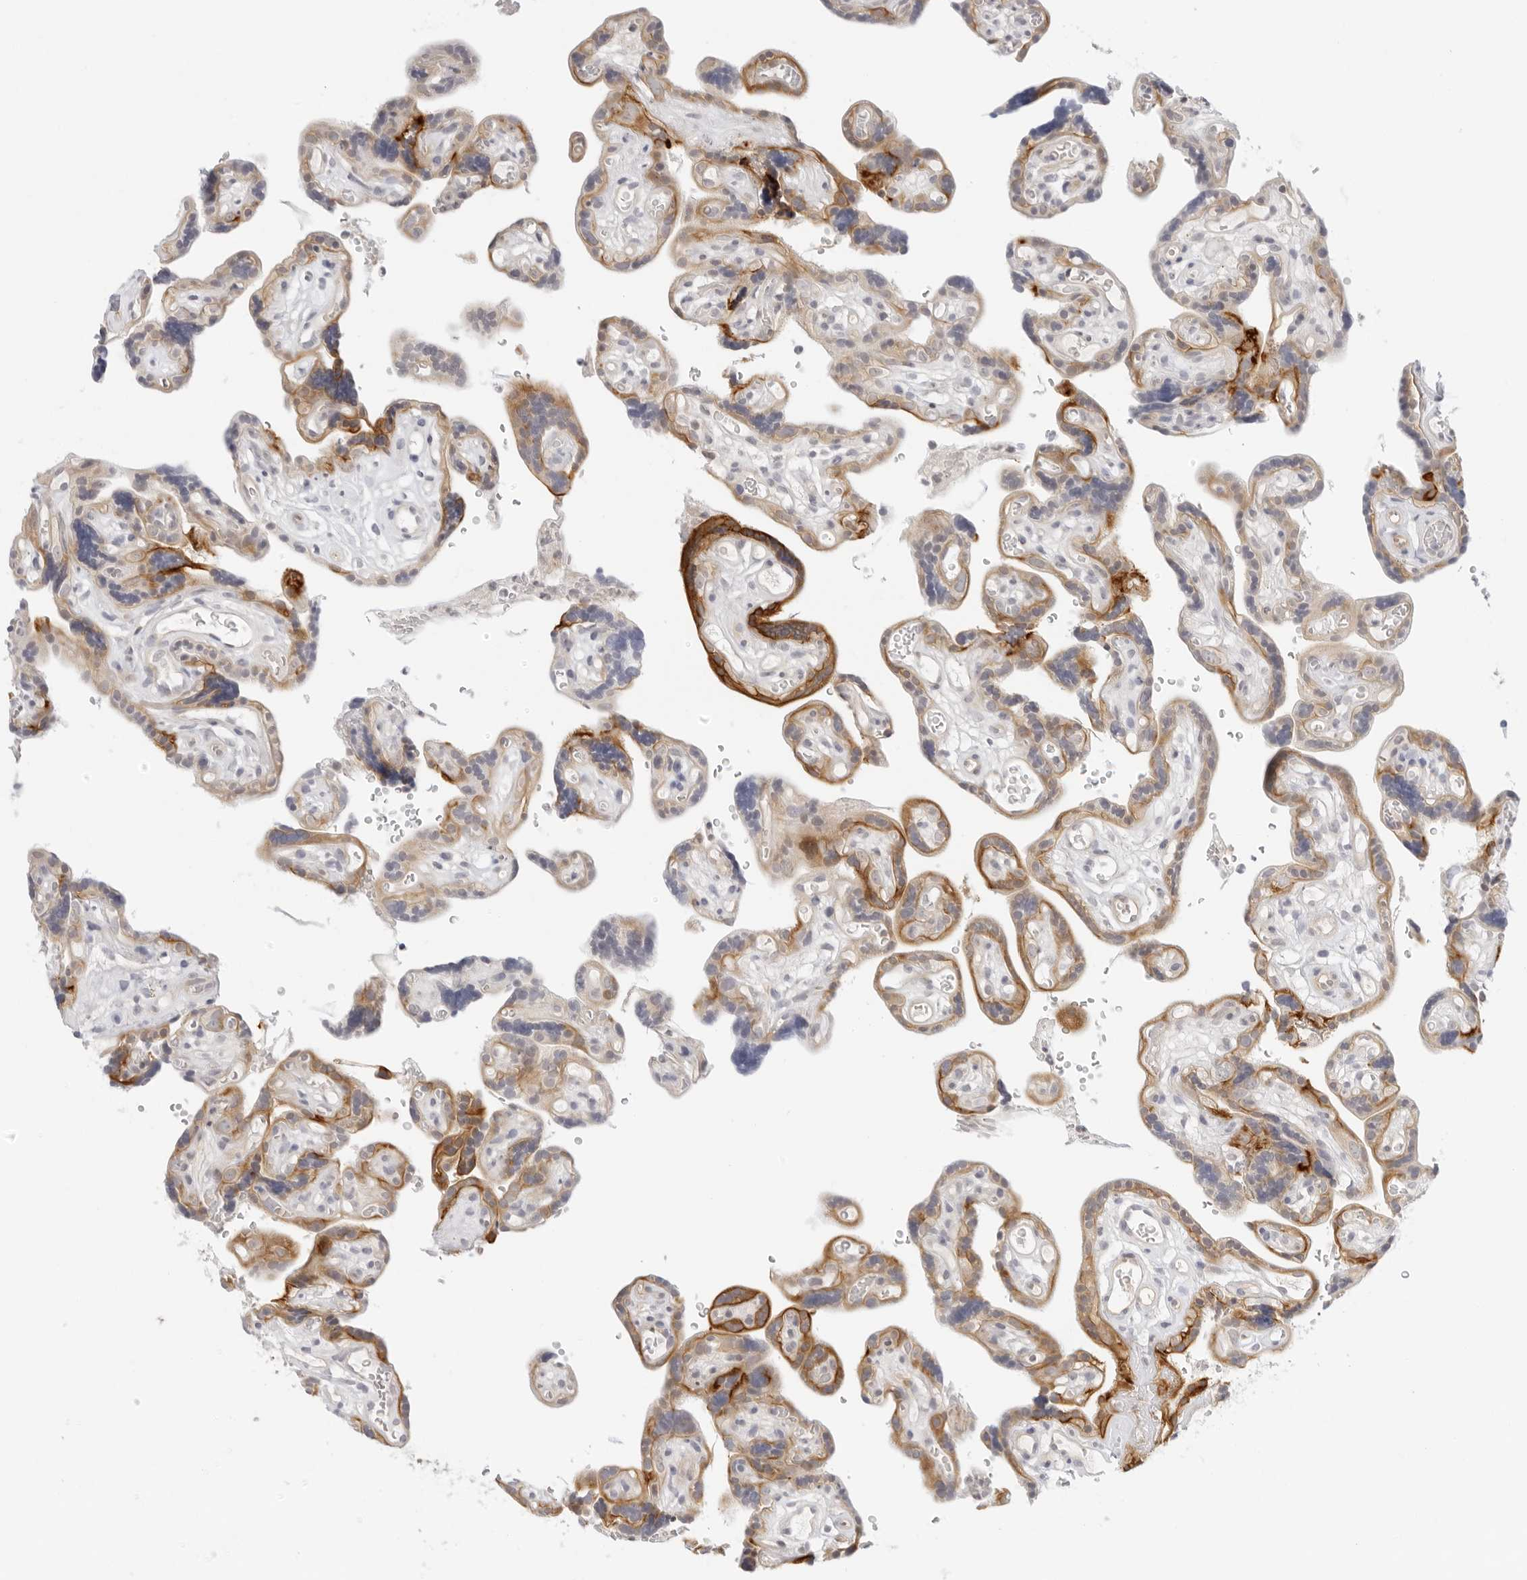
{"staining": {"intensity": "strong", "quantity": ">75%", "location": "cytoplasmic/membranous"}, "tissue": "placenta", "cell_type": "Decidual cells", "image_type": "normal", "snomed": [{"axis": "morphology", "description": "Normal tissue, NOS"}, {"axis": "topography", "description": "Placenta"}], "caption": "The histopathology image demonstrates staining of benign placenta, revealing strong cytoplasmic/membranous protein staining (brown color) within decidual cells. (DAB IHC, brown staining for protein, blue staining for nuclei).", "gene": "OSCP1", "patient": {"sex": "female", "age": 30}}